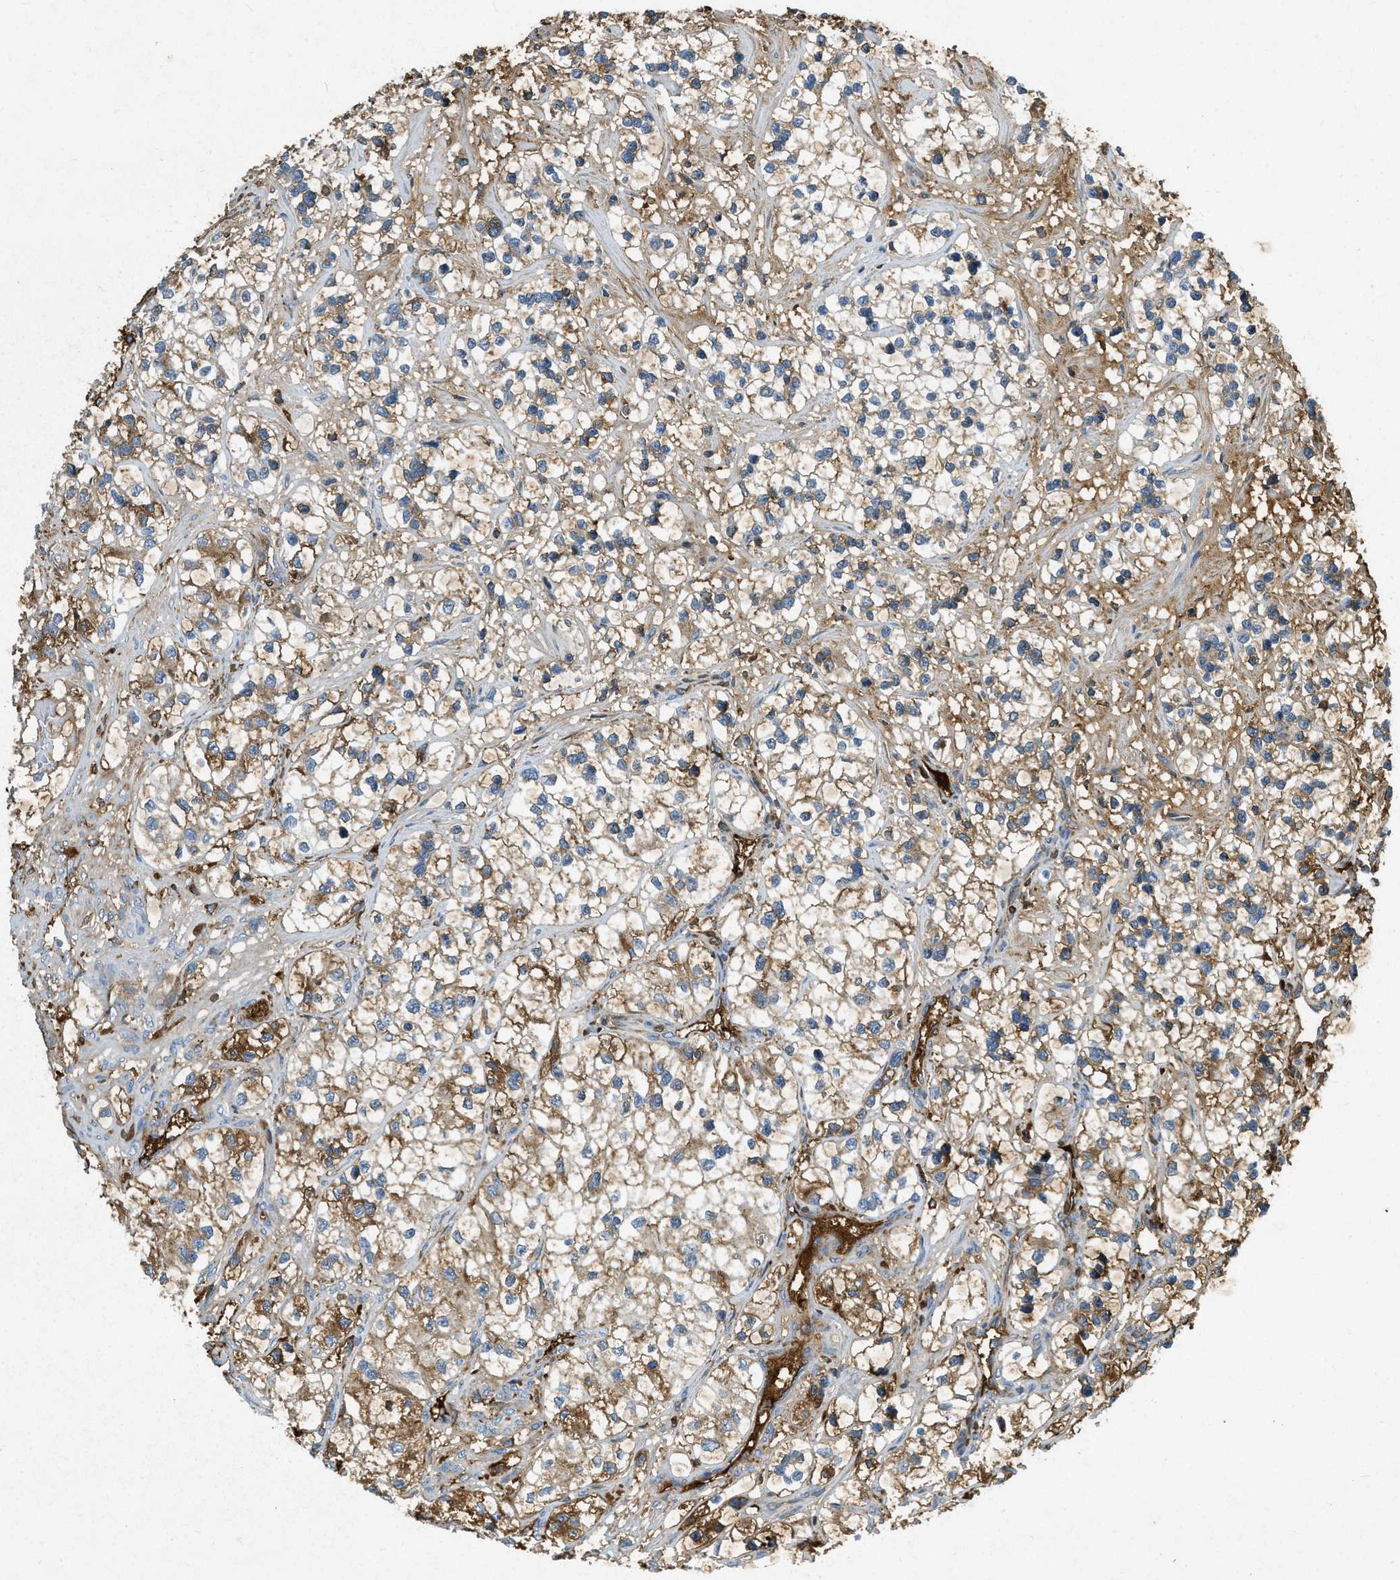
{"staining": {"intensity": "moderate", "quantity": ">75%", "location": "cytoplasmic/membranous"}, "tissue": "renal cancer", "cell_type": "Tumor cells", "image_type": "cancer", "snomed": [{"axis": "morphology", "description": "Adenocarcinoma, NOS"}, {"axis": "topography", "description": "Kidney"}], "caption": "High-magnification brightfield microscopy of renal cancer (adenocarcinoma) stained with DAB (brown) and counterstained with hematoxylin (blue). tumor cells exhibit moderate cytoplasmic/membranous positivity is seen in approximately>75% of cells. (Brightfield microscopy of DAB IHC at high magnification).", "gene": "PRTN3", "patient": {"sex": "female", "age": 57}}